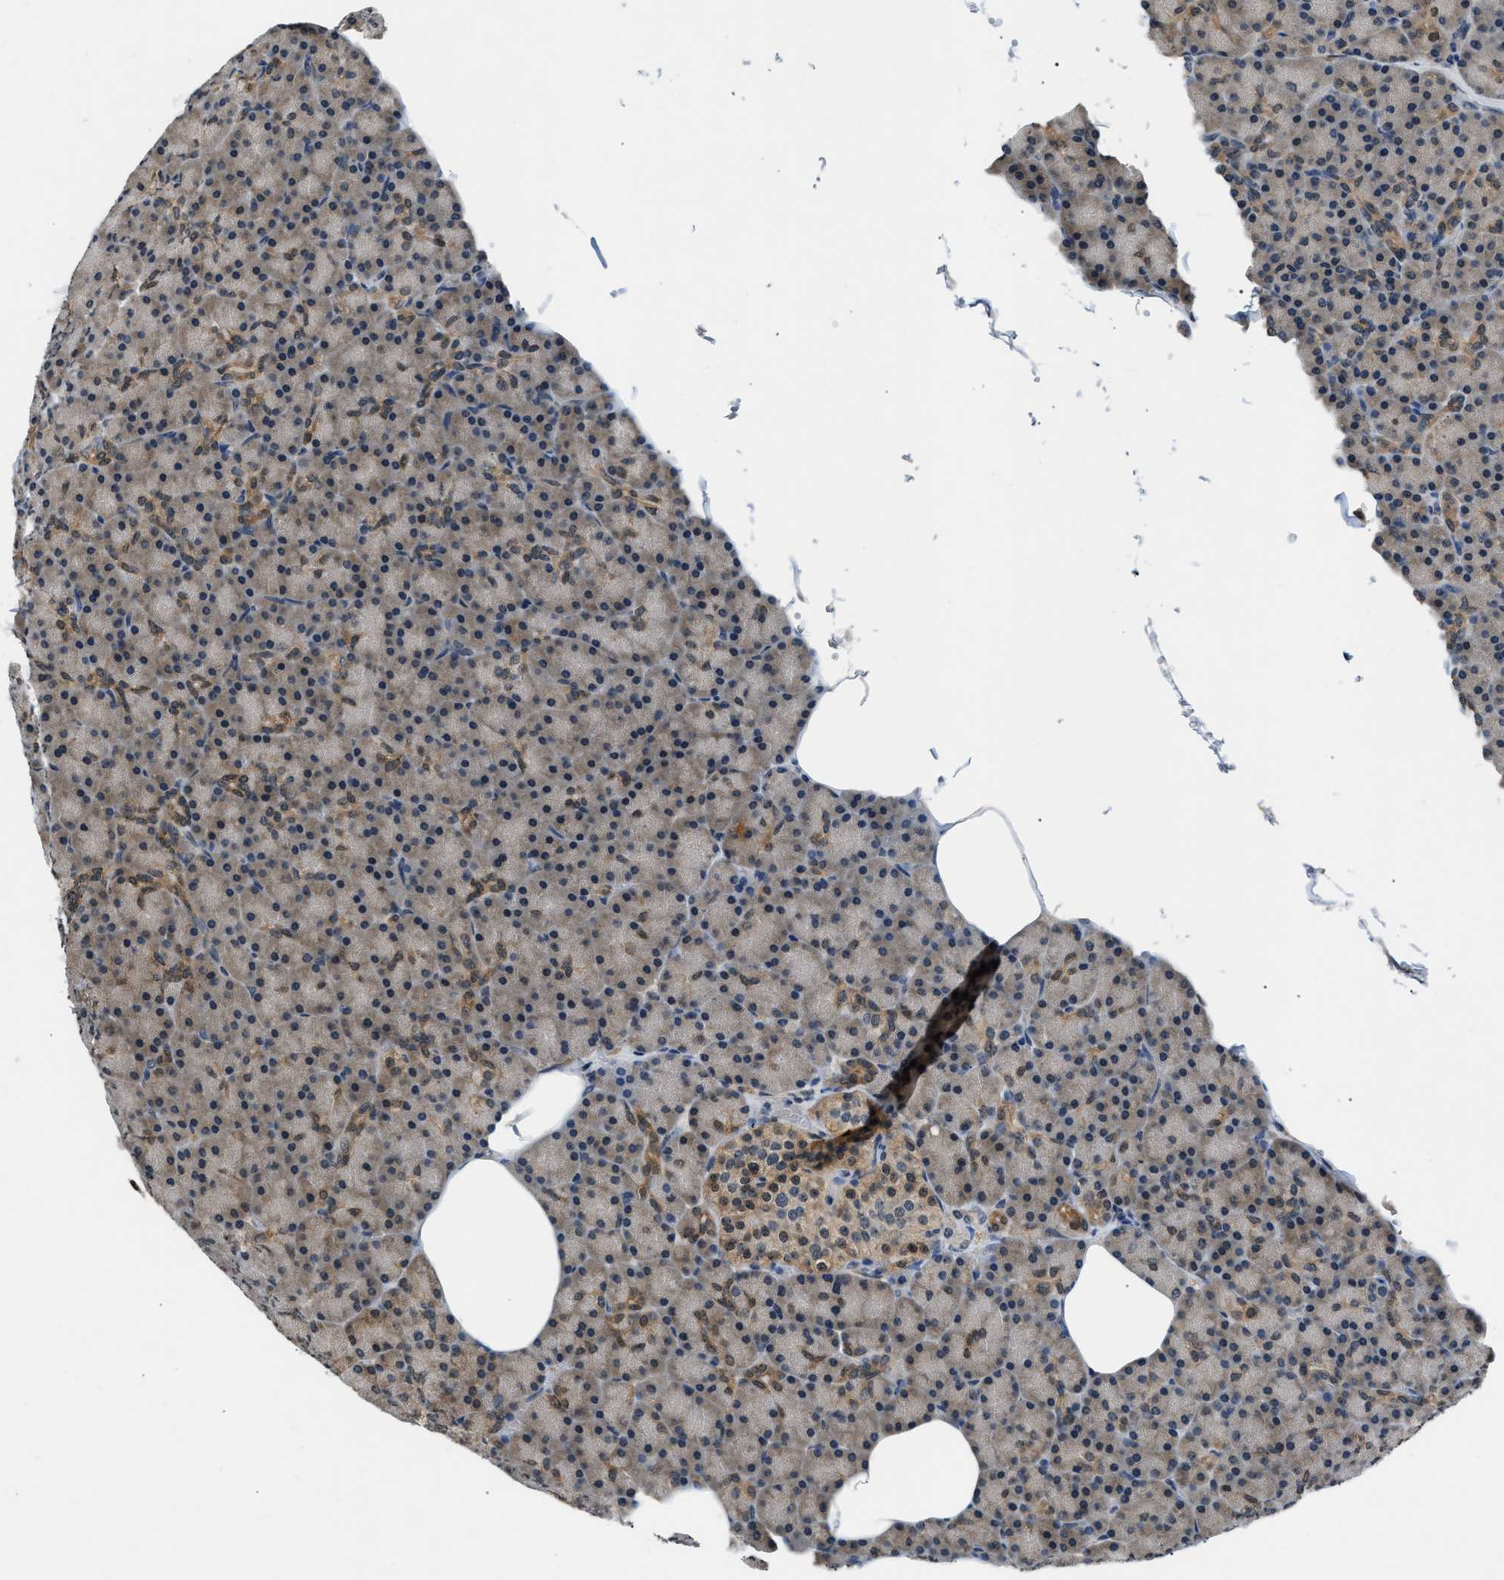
{"staining": {"intensity": "weak", "quantity": "<25%", "location": "cytoplasmic/membranous"}, "tissue": "pancreas", "cell_type": "Exocrine glandular cells", "image_type": "normal", "snomed": [{"axis": "morphology", "description": "Normal tissue, NOS"}, {"axis": "topography", "description": "Pancreas"}], "caption": "IHC of normal pancreas reveals no positivity in exocrine glandular cells.", "gene": "TP53I3", "patient": {"sex": "female", "age": 43}}